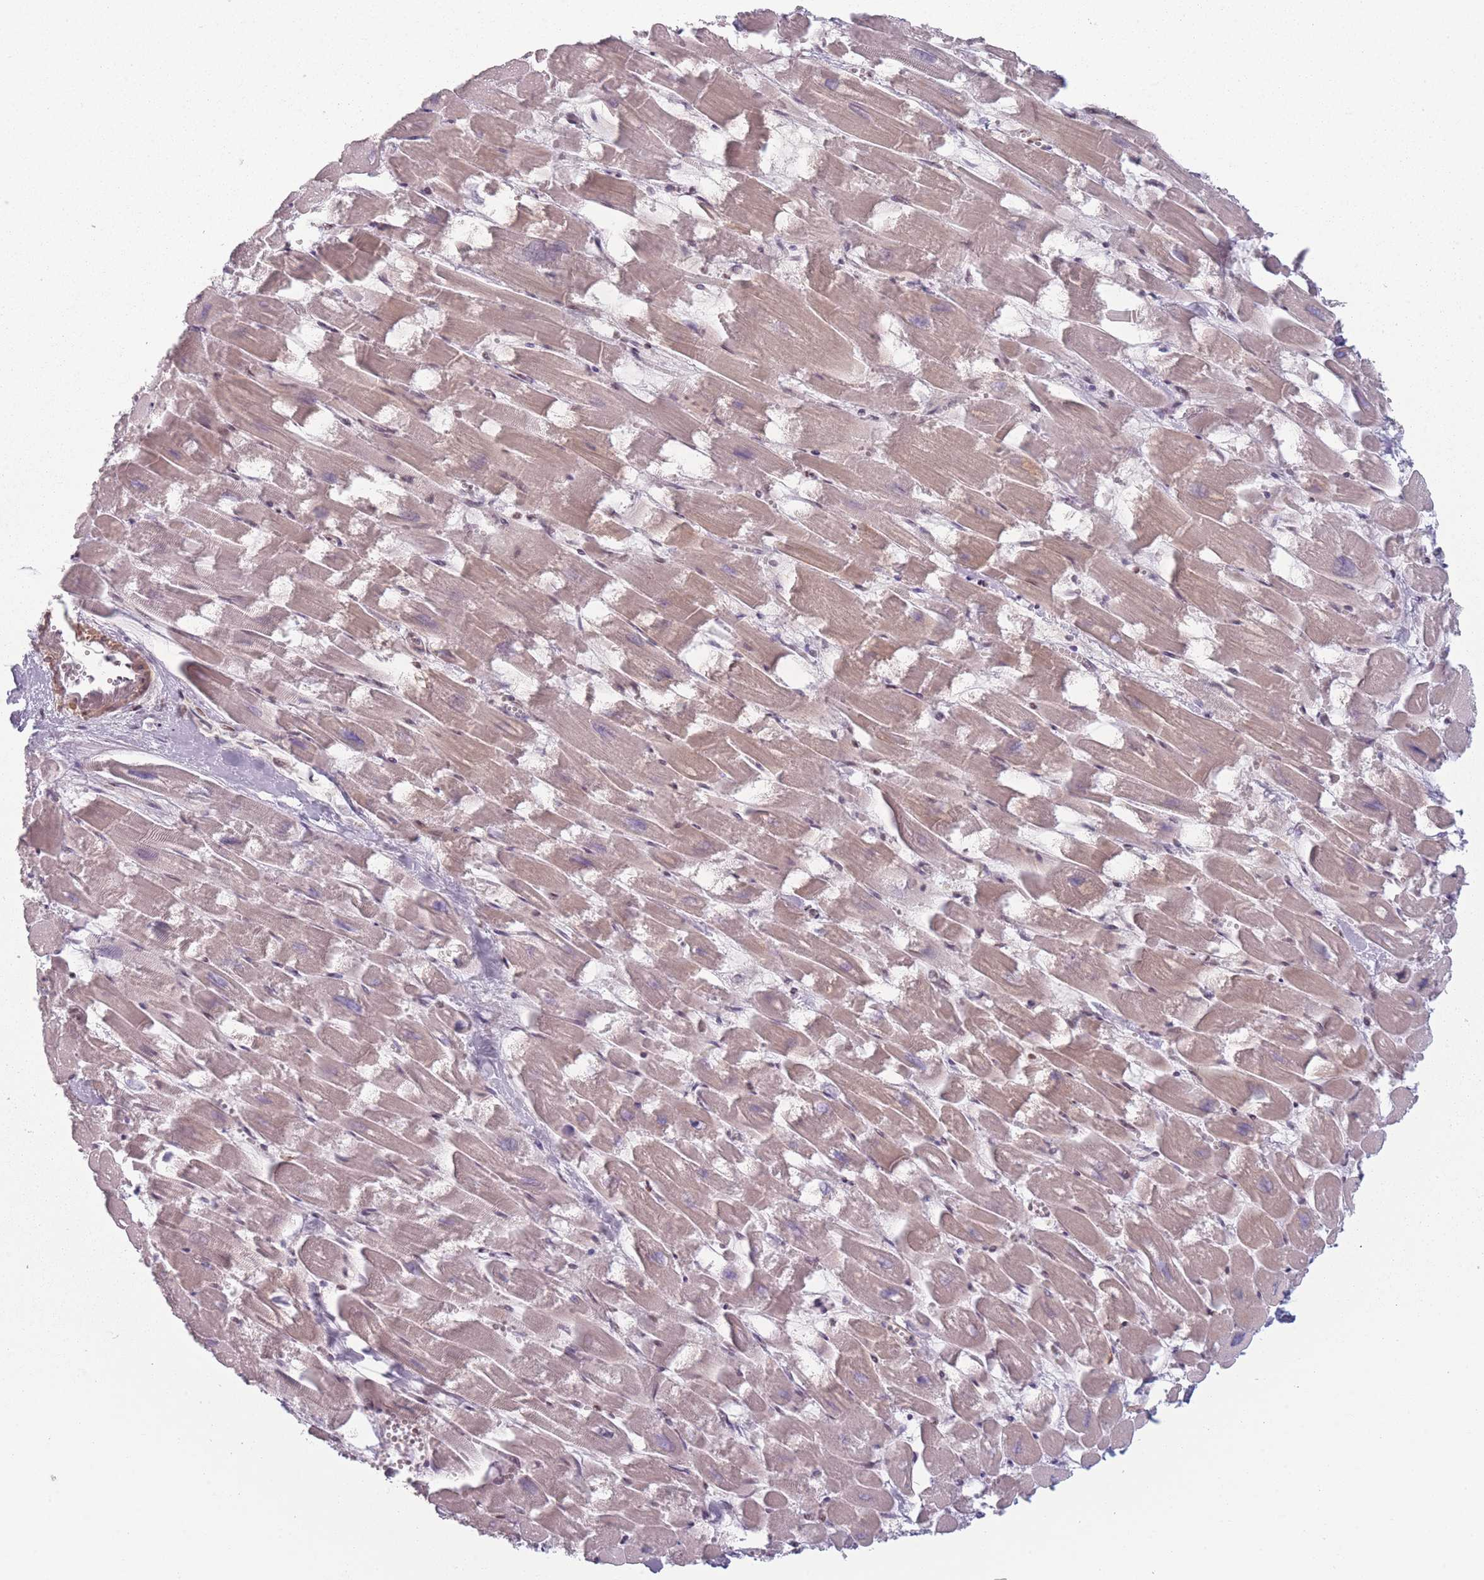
{"staining": {"intensity": "moderate", "quantity": "<25%", "location": "cytoplasmic/membranous,nuclear"}, "tissue": "heart muscle", "cell_type": "Cardiomyocytes", "image_type": "normal", "snomed": [{"axis": "morphology", "description": "Normal tissue, NOS"}, {"axis": "topography", "description": "Heart"}], "caption": "An immunohistochemistry photomicrograph of normal tissue is shown. Protein staining in brown labels moderate cytoplasmic/membranous,nuclear positivity in heart muscle within cardiomyocytes. (brown staining indicates protein expression, while blue staining denotes nuclei).", "gene": "OR10C1", "patient": {"sex": "male", "age": 54}}